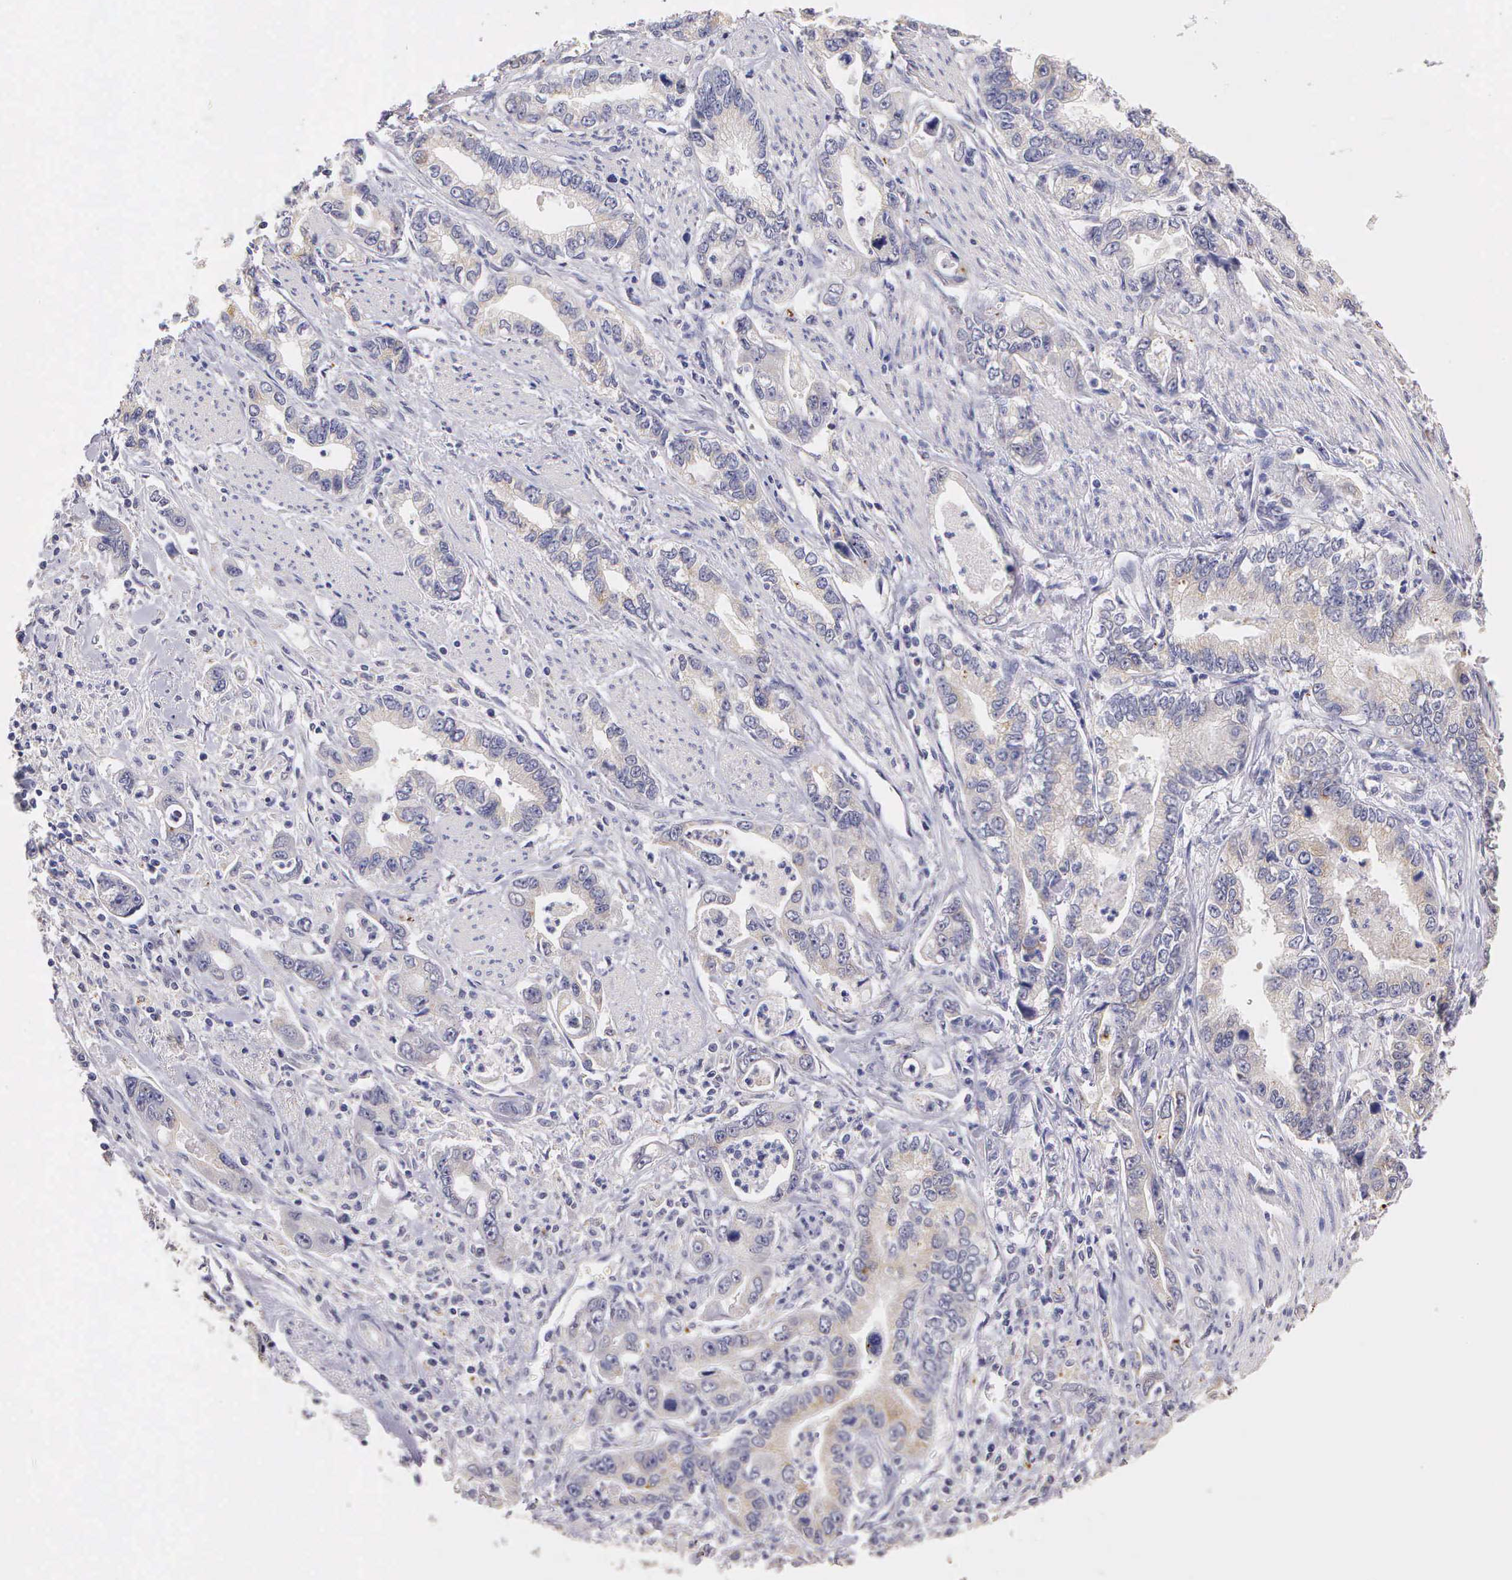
{"staining": {"intensity": "weak", "quantity": "<25%", "location": "cytoplasmic/membranous"}, "tissue": "stomach cancer", "cell_type": "Tumor cells", "image_type": "cancer", "snomed": [{"axis": "morphology", "description": "Adenocarcinoma, NOS"}, {"axis": "topography", "description": "Pancreas"}, {"axis": "topography", "description": "Stomach, upper"}], "caption": "Micrograph shows no significant protein expression in tumor cells of adenocarcinoma (stomach). (DAB (3,3'-diaminobenzidine) immunohistochemistry (IHC) visualized using brightfield microscopy, high magnification).", "gene": "ESR1", "patient": {"sex": "male", "age": 77}}